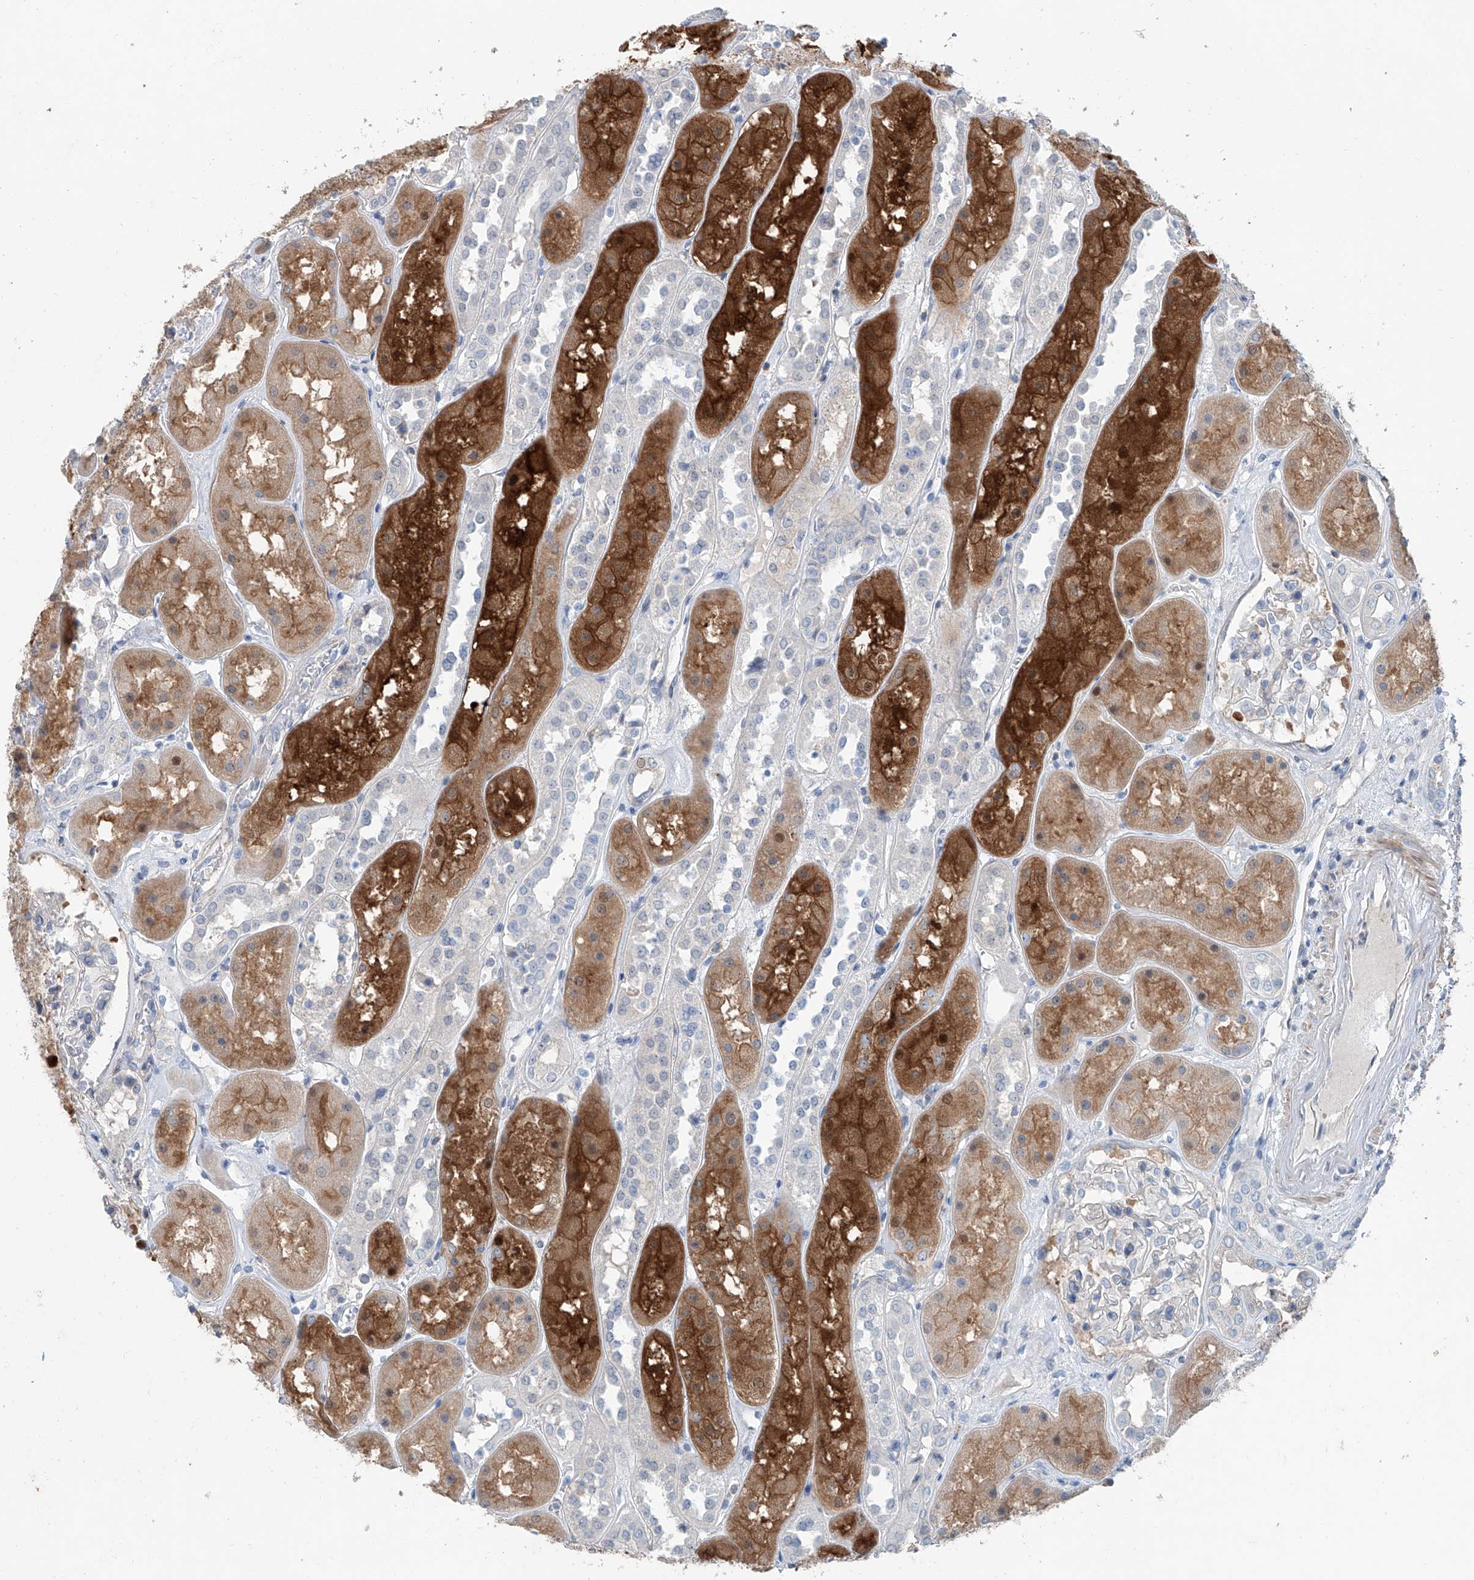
{"staining": {"intensity": "negative", "quantity": "none", "location": "none"}, "tissue": "kidney", "cell_type": "Cells in glomeruli", "image_type": "normal", "snomed": [{"axis": "morphology", "description": "Normal tissue, NOS"}, {"axis": "topography", "description": "Kidney"}], "caption": "Photomicrograph shows no significant protein staining in cells in glomeruli of unremarkable kidney.", "gene": "ANKRD34A", "patient": {"sex": "male", "age": 70}}